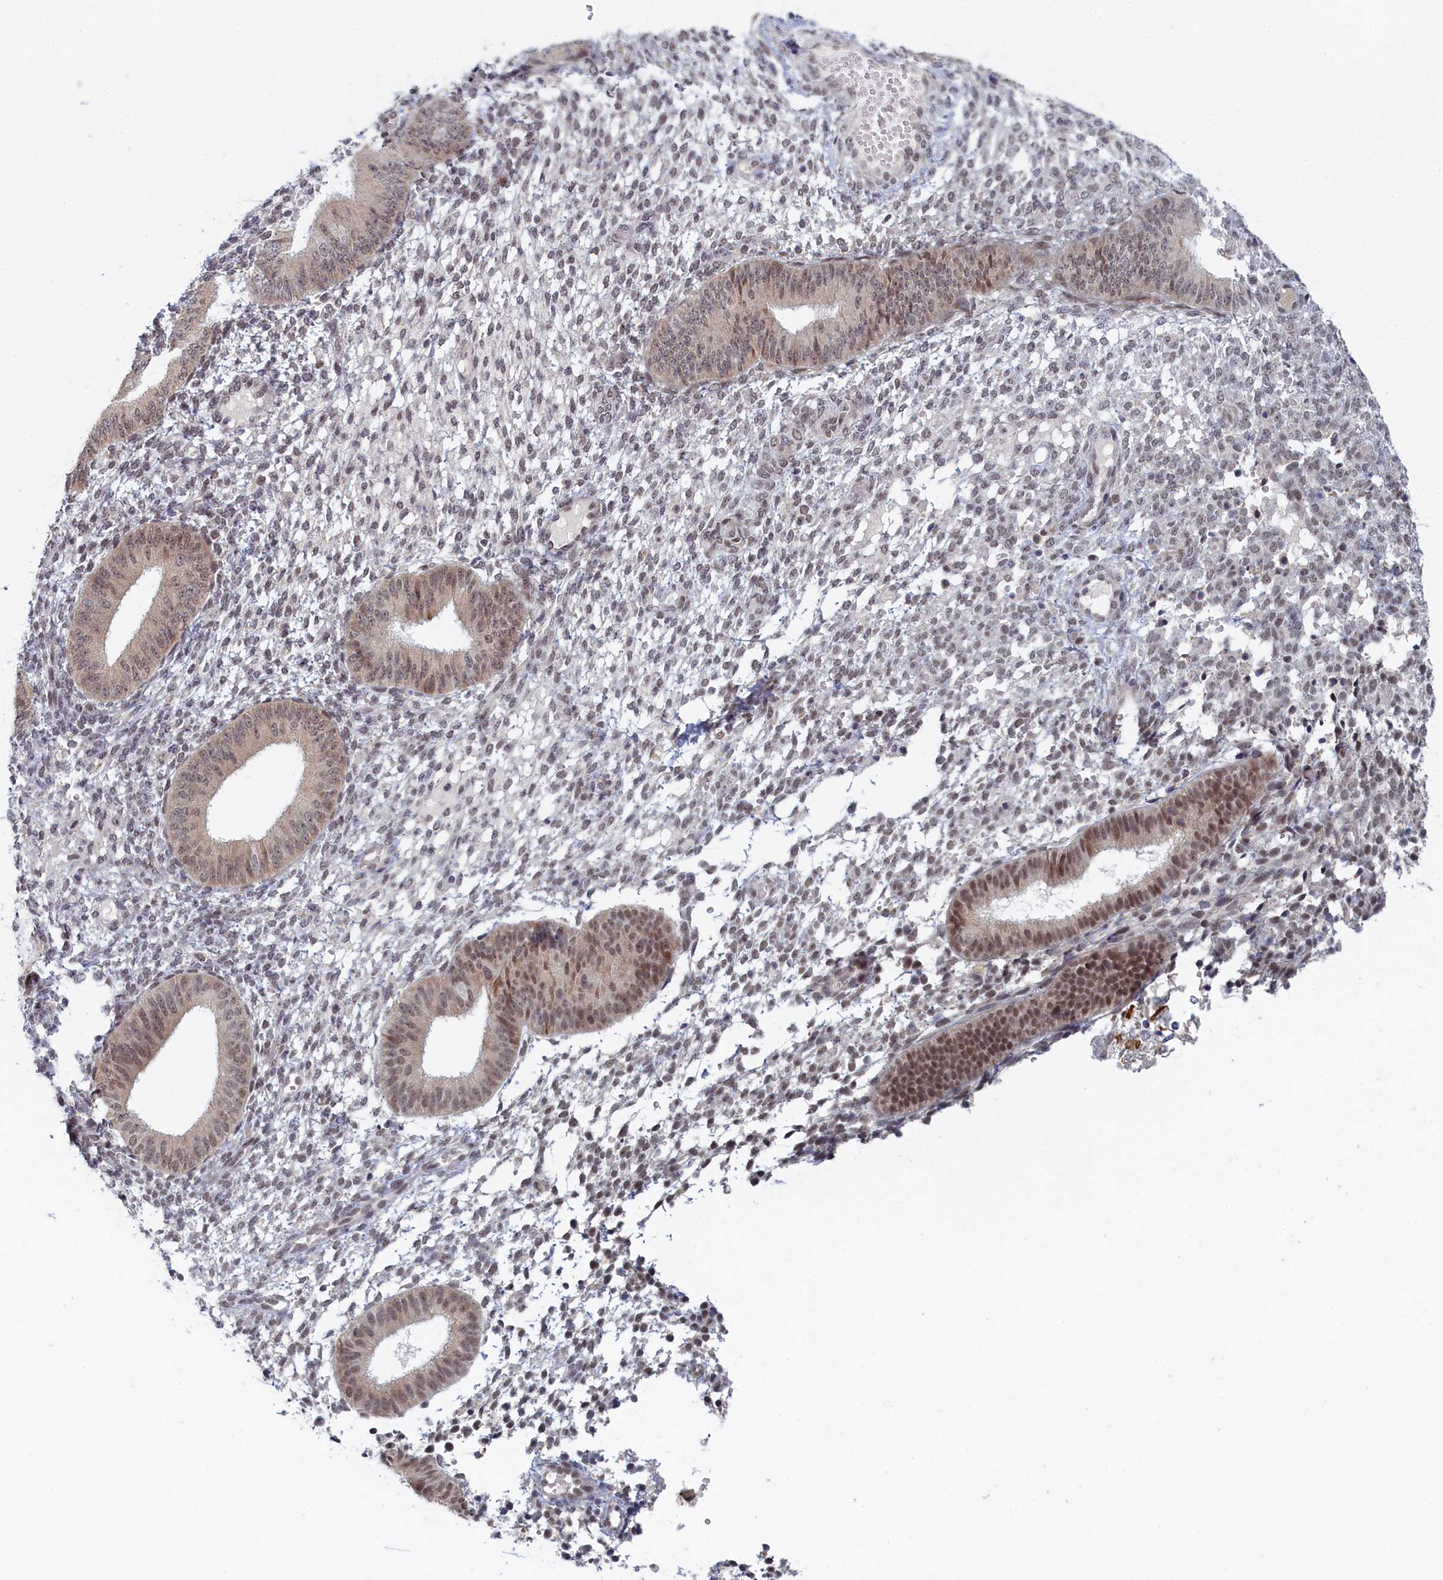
{"staining": {"intensity": "weak", "quantity": "25%-75%", "location": "nuclear"}, "tissue": "endometrium", "cell_type": "Cells in endometrial stroma", "image_type": "normal", "snomed": [{"axis": "morphology", "description": "Normal tissue, NOS"}, {"axis": "topography", "description": "Endometrium"}], "caption": "Benign endometrium was stained to show a protein in brown. There is low levels of weak nuclear positivity in about 25%-75% of cells in endometrial stroma.", "gene": "DNAJC17", "patient": {"sex": "female", "age": 49}}